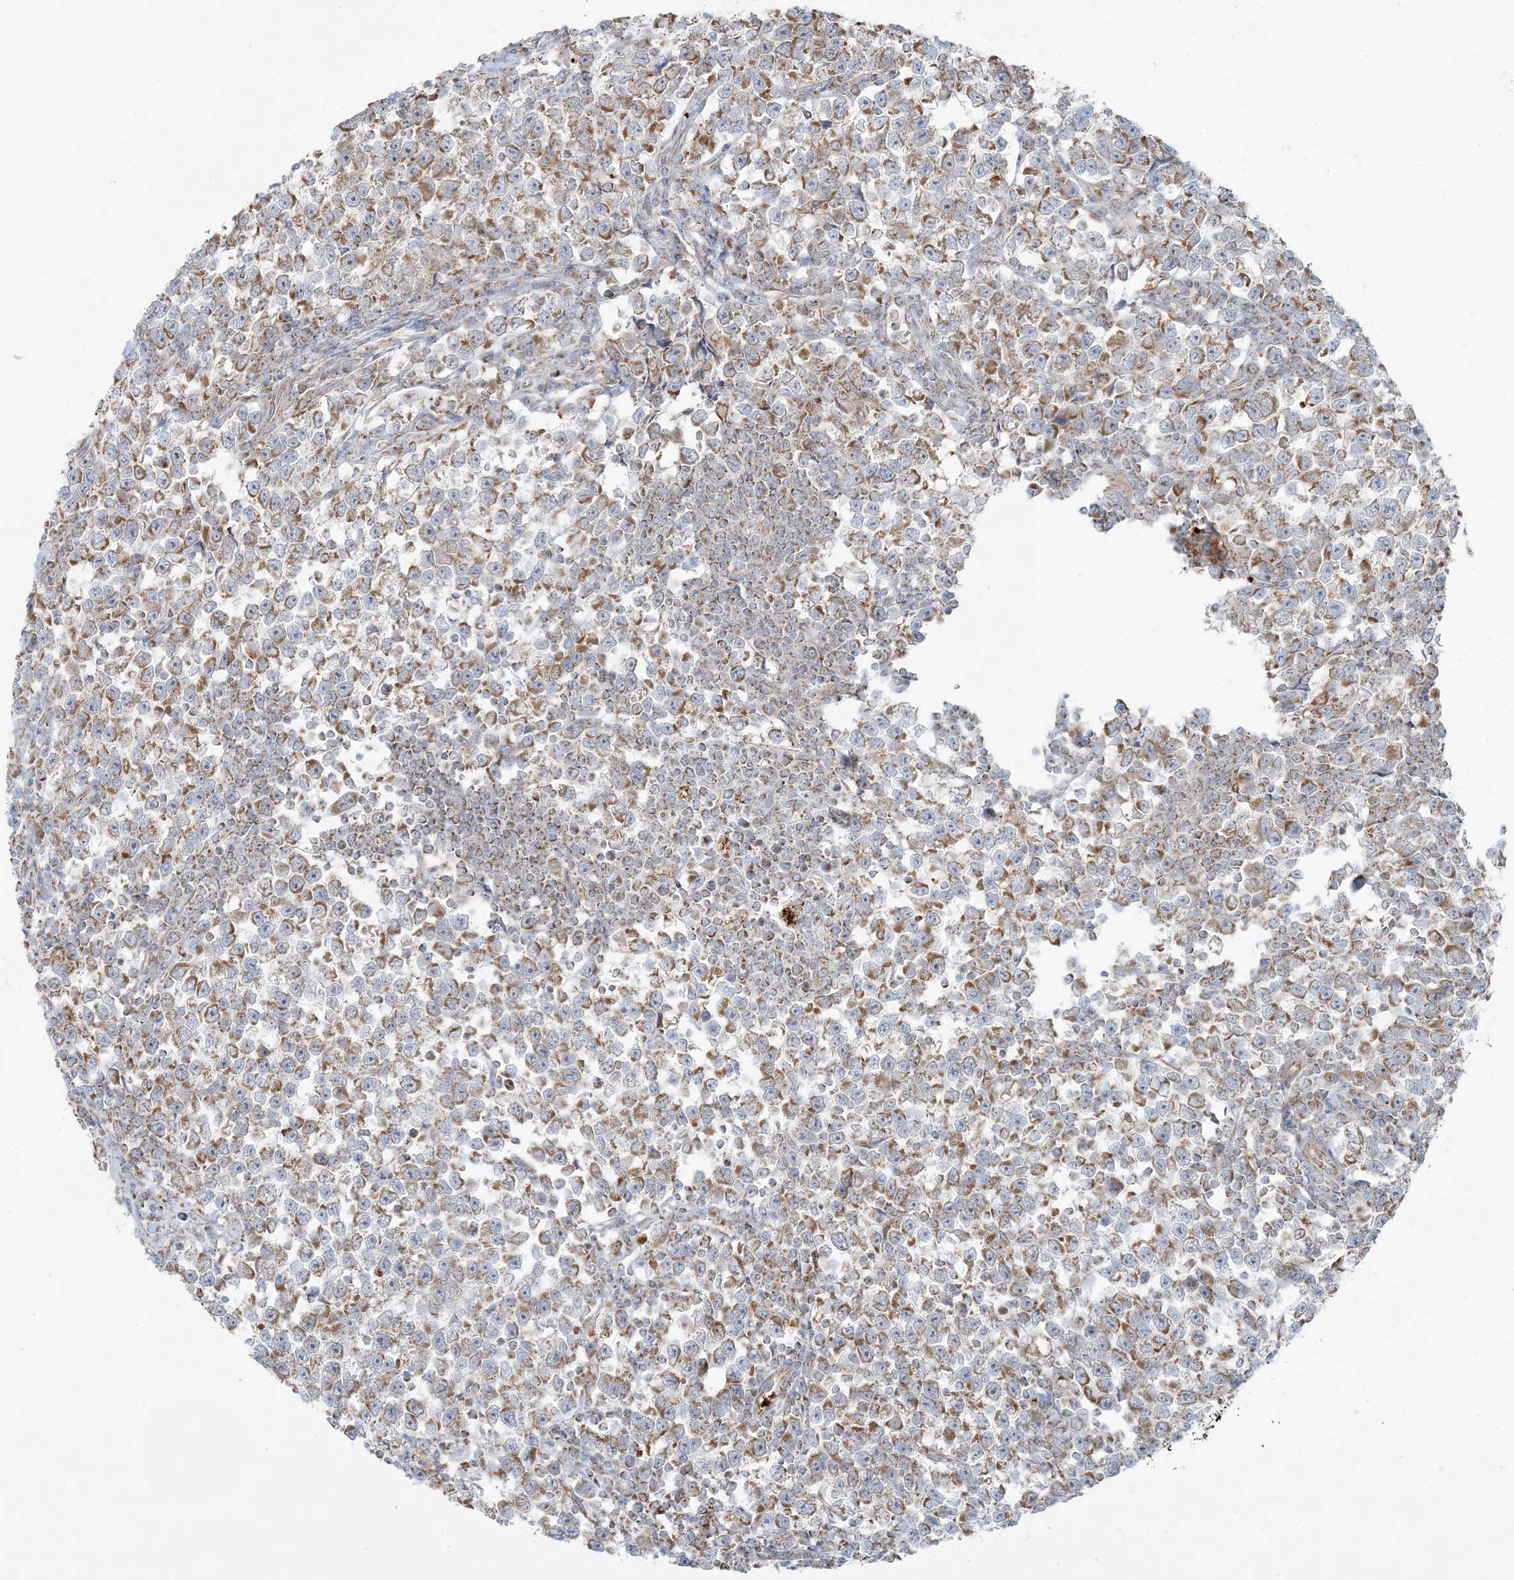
{"staining": {"intensity": "moderate", "quantity": ">75%", "location": "cytoplasmic/membranous"}, "tissue": "testis cancer", "cell_type": "Tumor cells", "image_type": "cancer", "snomed": [{"axis": "morphology", "description": "Normal tissue, NOS"}, {"axis": "morphology", "description": "Seminoma, NOS"}, {"axis": "topography", "description": "Testis"}], "caption": "Immunohistochemistry image of human testis cancer (seminoma) stained for a protein (brown), which shows medium levels of moderate cytoplasmic/membranous positivity in approximately >75% of tumor cells.", "gene": "PIK3R4", "patient": {"sex": "male", "age": 43}}